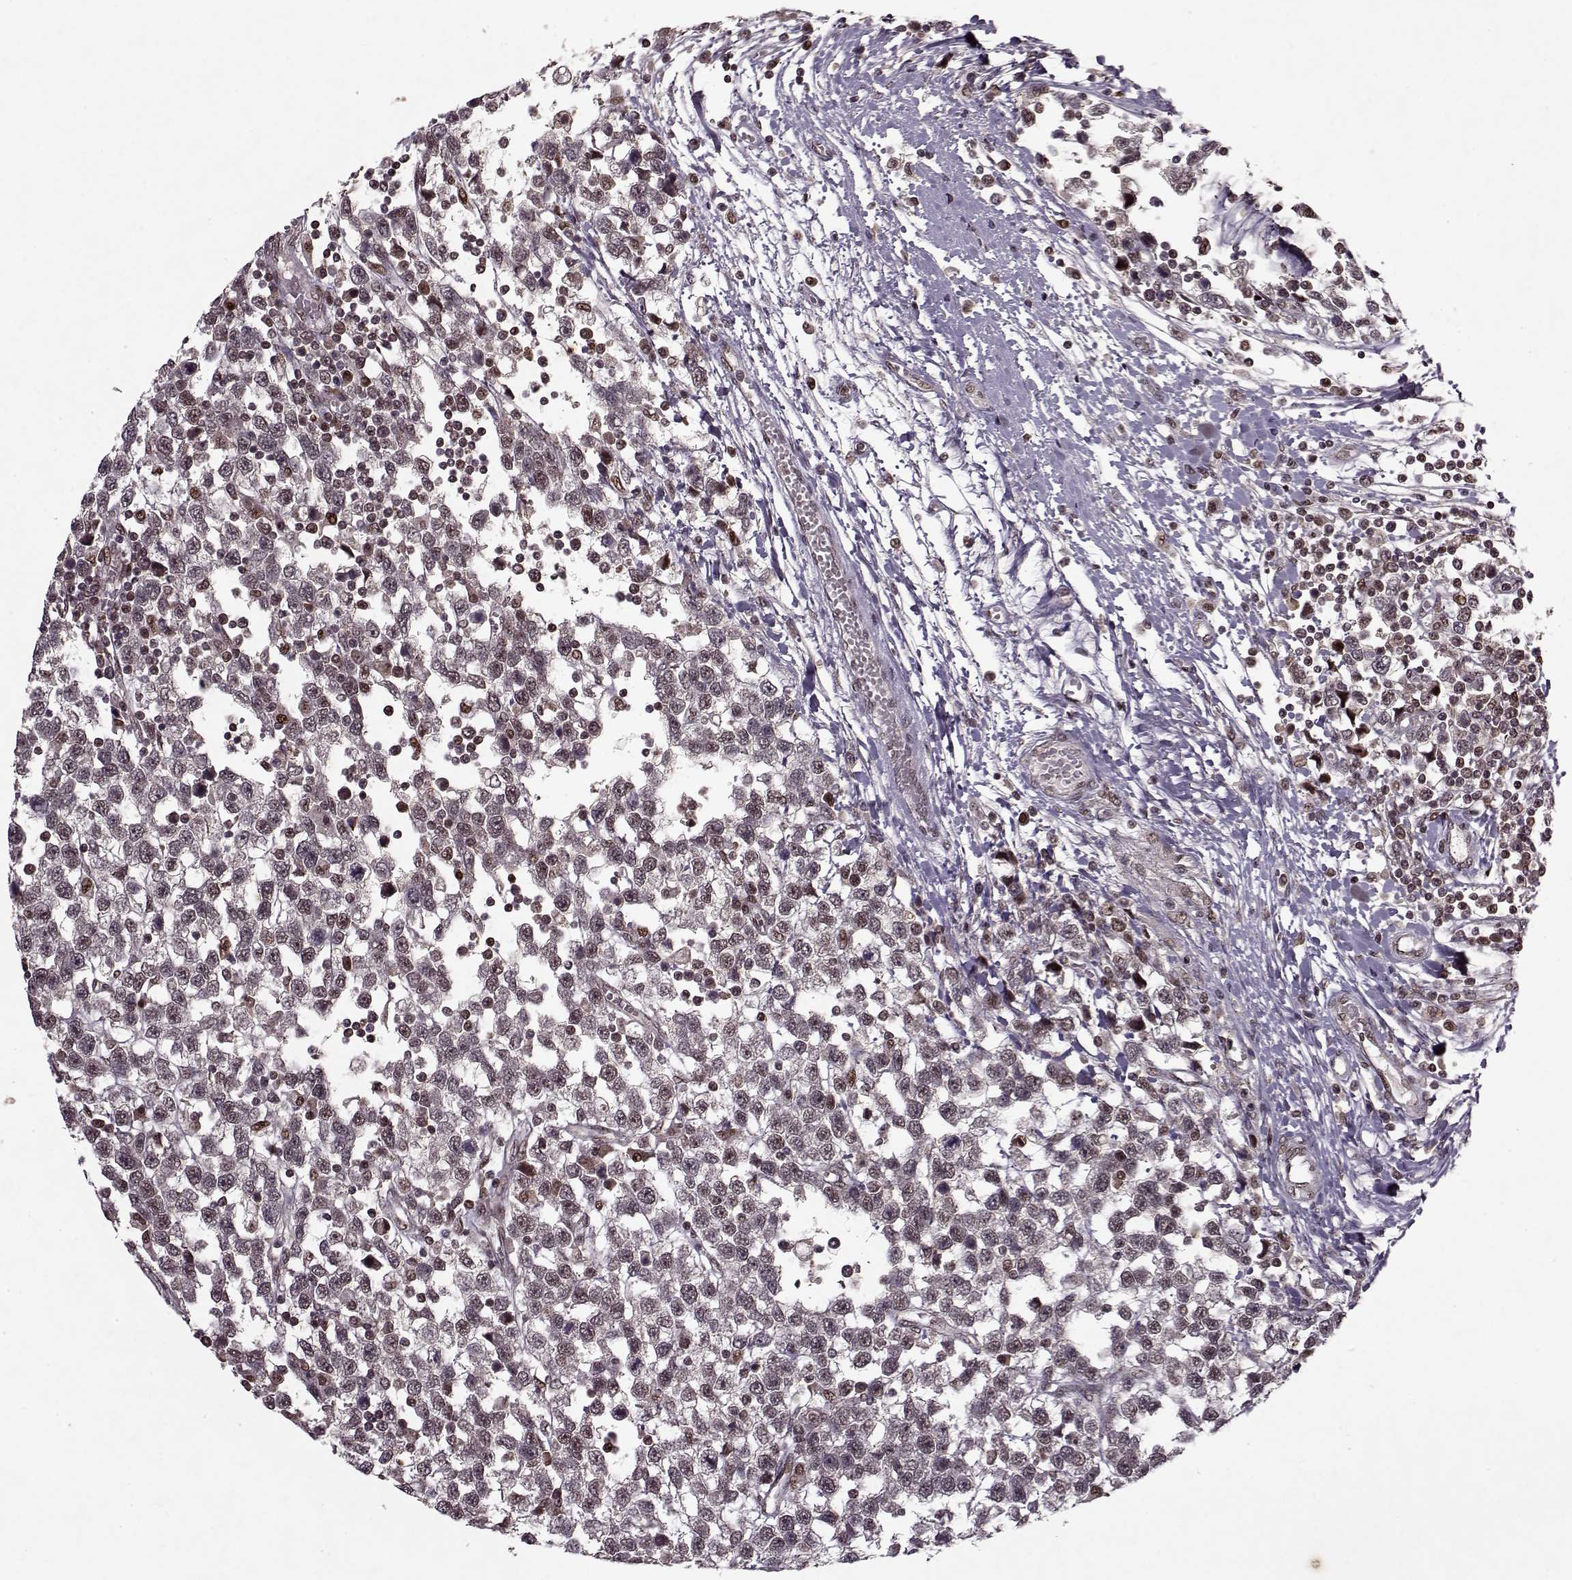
{"staining": {"intensity": "weak", "quantity": "25%-75%", "location": "nuclear"}, "tissue": "testis cancer", "cell_type": "Tumor cells", "image_type": "cancer", "snomed": [{"axis": "morphology", "description": "Seminoma, NOS"}, {"axis": "topography", "description": "Testis"}], "caption": "A low amount of weak nuclear staining is present in about 25%-75% of tumor cells in testis seminoma tissue. (DAB IHC, brown staining for protein, blue staining for nuclei).", "gene": "PSMA7", "patient": {"sex": "male", "age": 34}}